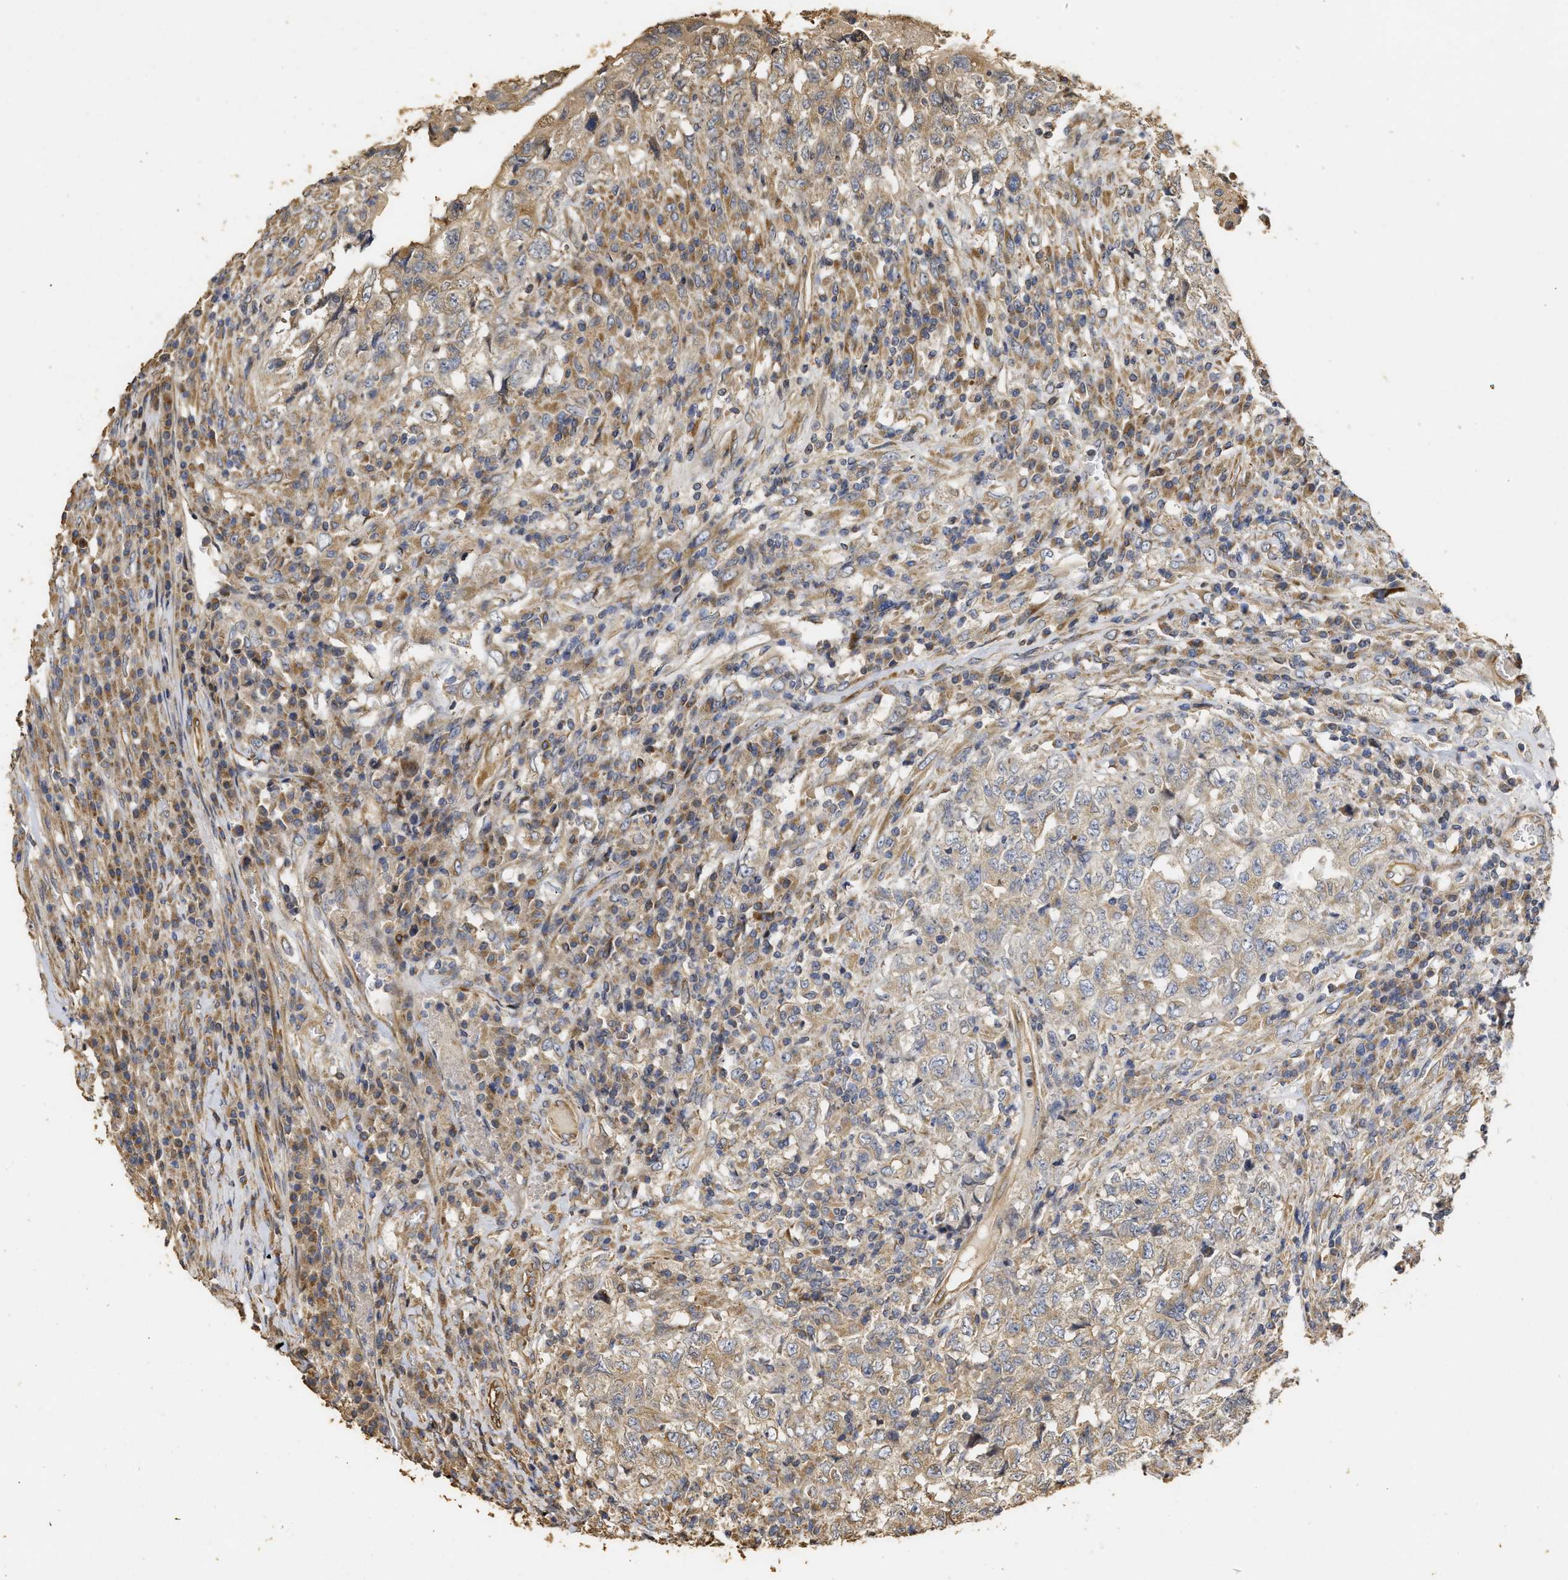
{"staining": {"intensity": "moderate", "quantity": "25%-75%", "location": "cytoplasmic/membranous"}, "tissue": "testis cancer", "cell_type": "Tumor cells", "image_type": "cancer", "snomed": [{"axis": "morphology", "description": "Necrosis, NOS"}, {"axis": "morphology", "description": "Carcinoma, Embryonal, NOS"}, {"axis": "topography", "description": "Testis"}], "caption": "Immunohistochemical staining of testis cancer (embryonal carcinoma) reveals medium levels of moderate cytoplasmic/membranous expression in approximately 25%-75% of tumor cells. (Stains: DAB (3,3'-diaminobenzidine) in brown, nuclei in blue, Microscopy: brightfield microscopy at high magnification).", "gene": "NAV1", "patient": {"sex": "male", "age": 19}}